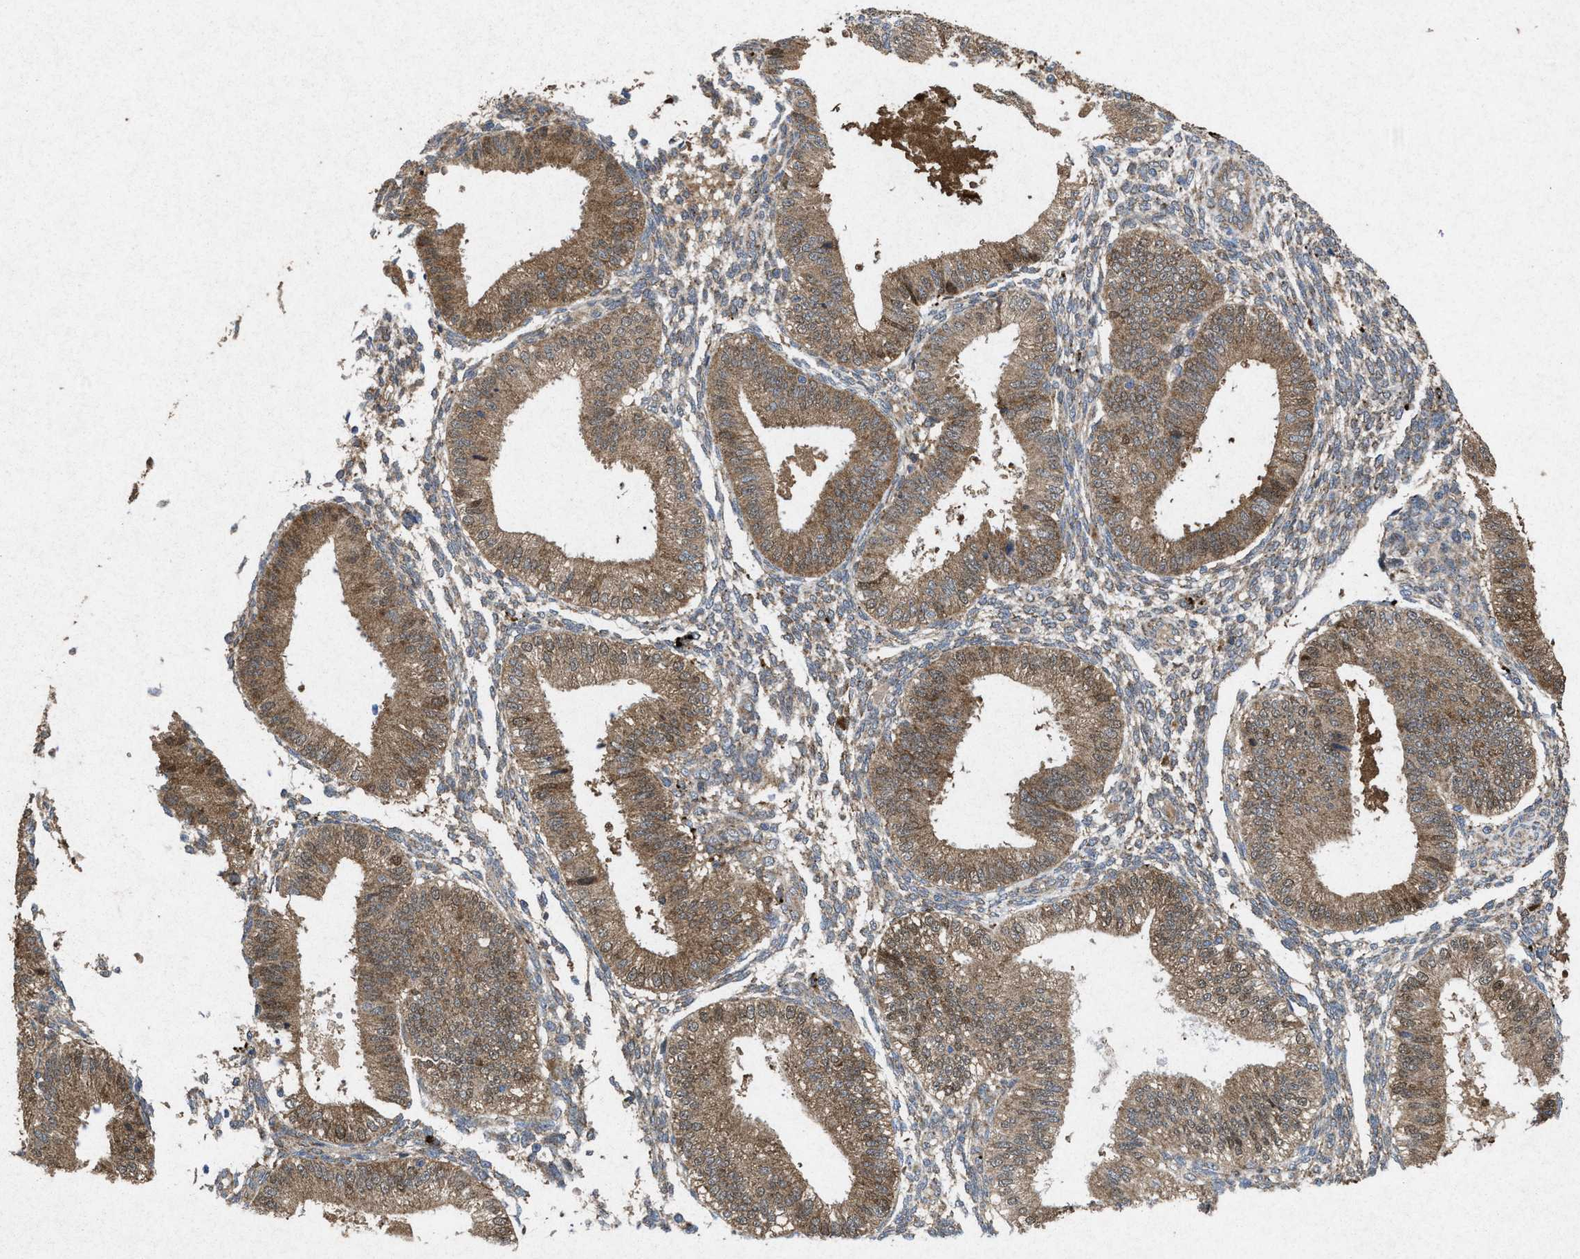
{"staining": {"intensity": "weak", "quantity": ">75%", "location": "cytoplasmic/membranous"}, "tissue": "endometrium", "cell_type": "Cells in endometrial stroma", "image_type": "normal", "snomed": [{"axis": "morphology", "description": "Normal tissue, NOS"}, {"axis": "topography", "description": "Endometrium"}], "caption": "Unremarkable endometrium exhibits weak cytoplasmic/membranous staining in approximately >75% of cells in endometrial stroma (DAB (3,3'-diaminobenzidine) = brown stain, brightfield microscopy at high magnification)..", "gene": "MSI2", "patient": {"sex": "female", "age": 39}}